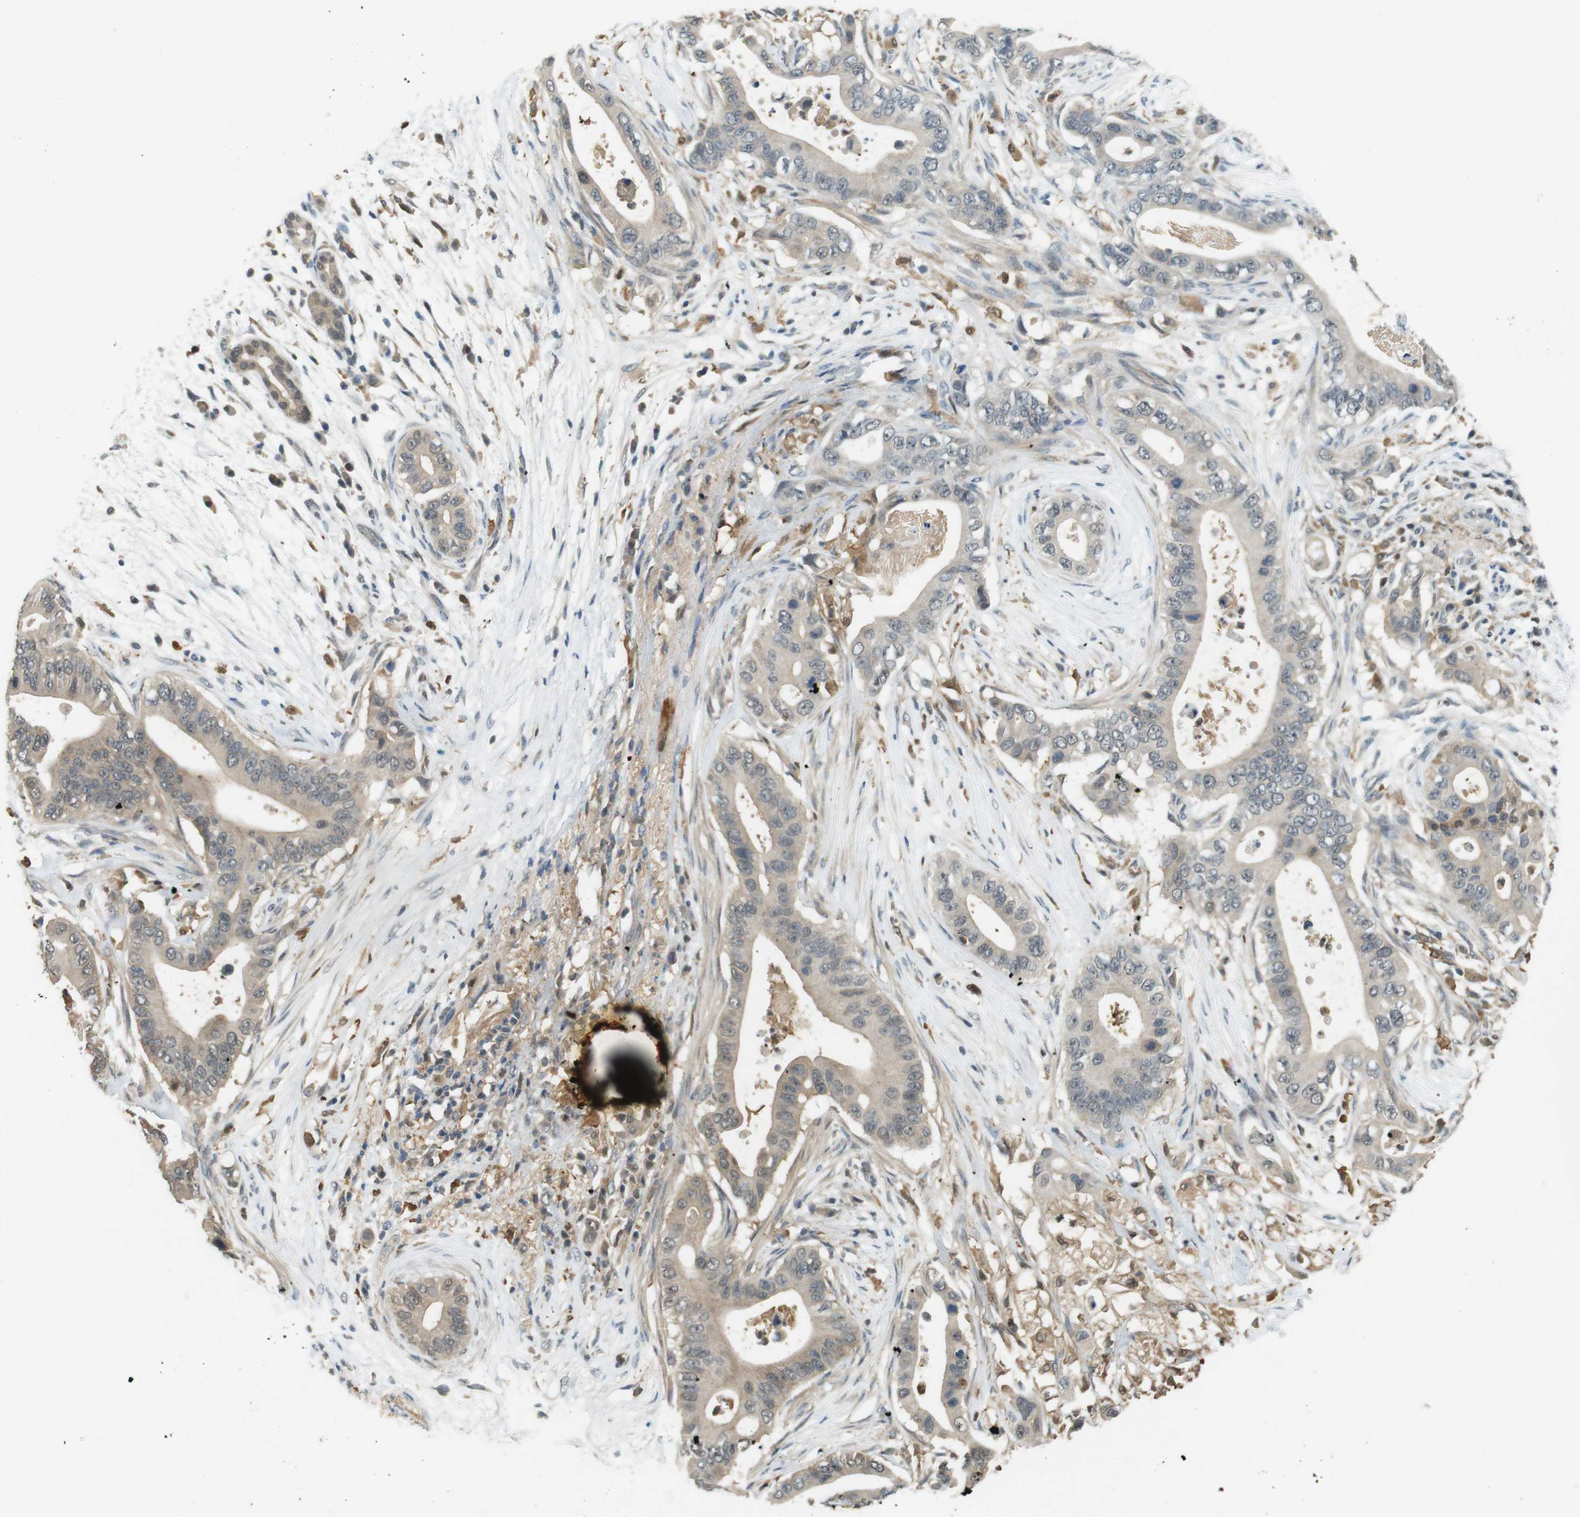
{"staining": {"intensity": "weak", "quantity": "25%-75%", "location": "cytoplasmic/membranous"}, "tissue": "pancreatic cancer", "cell_type": "Tumor cells", "image_type": "cancer", "snomed": [{"axis": "morphology", "description": "Adenocarcinoma, NOS"}, {"axis": "topography", "description": "Pancreas"}], "caption": "A brown stain shows weak cytoplasmic/membranous positivity of a protein in pancreatic cancer tumor cells.", "gene": "CDK14", "patient": {"sex": "male", "age": 77}}